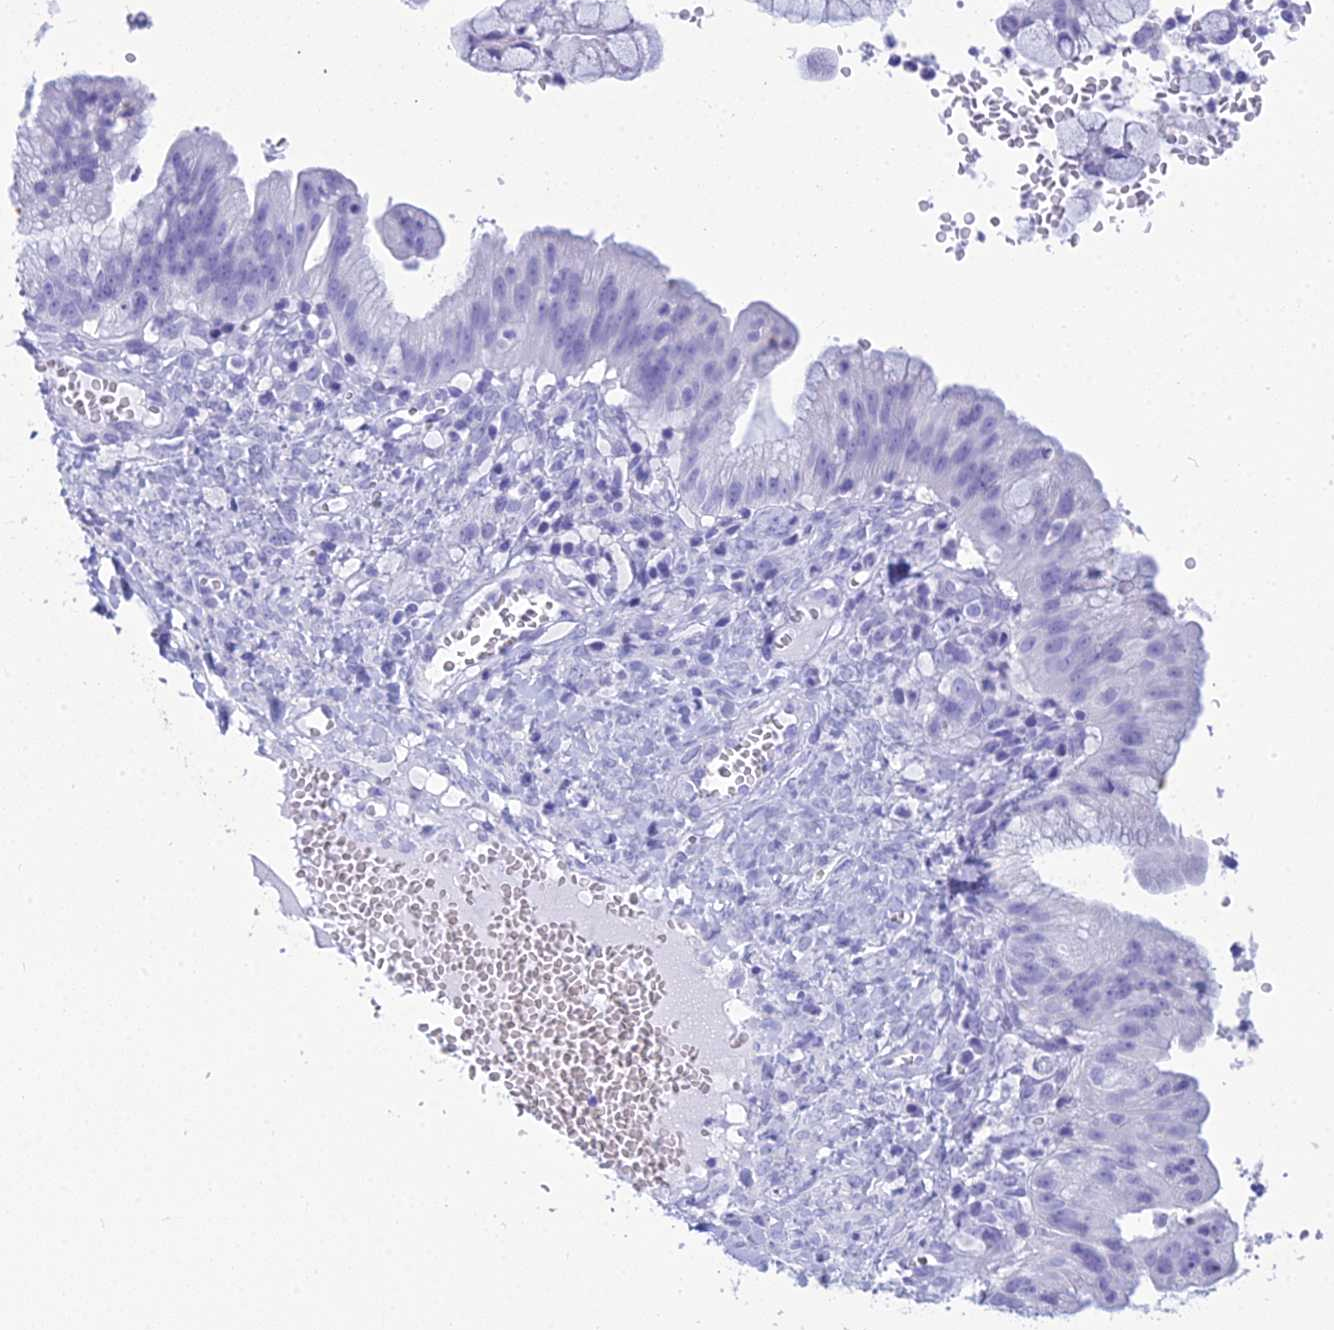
{"staining": {"intensity": "negative", "quantity": "none", "location": "none"}, "tissue": "ovarian cancer", "cell_type": "Tumor cells", "image_type": "cancer", "snomed": [{"axis": "morphology", "description": "Cystadenocarcinoma, mucinous, NOS"}, {"axis": "topography", "description": "Ovary"}], "caption": "Protein analysis of ovarian cancer (mucinous cystadenocarcinoma) displays no significant positivity in tumor cells. (Stains: DAB (3,3'-diaminobenzidine) immunohistochemistry with hematoxylin counter stain, Microscopy: brightfield microscopy at high magnification).", "gene": "ZNF442", "patient": {"sex": "female", "age": 70}}